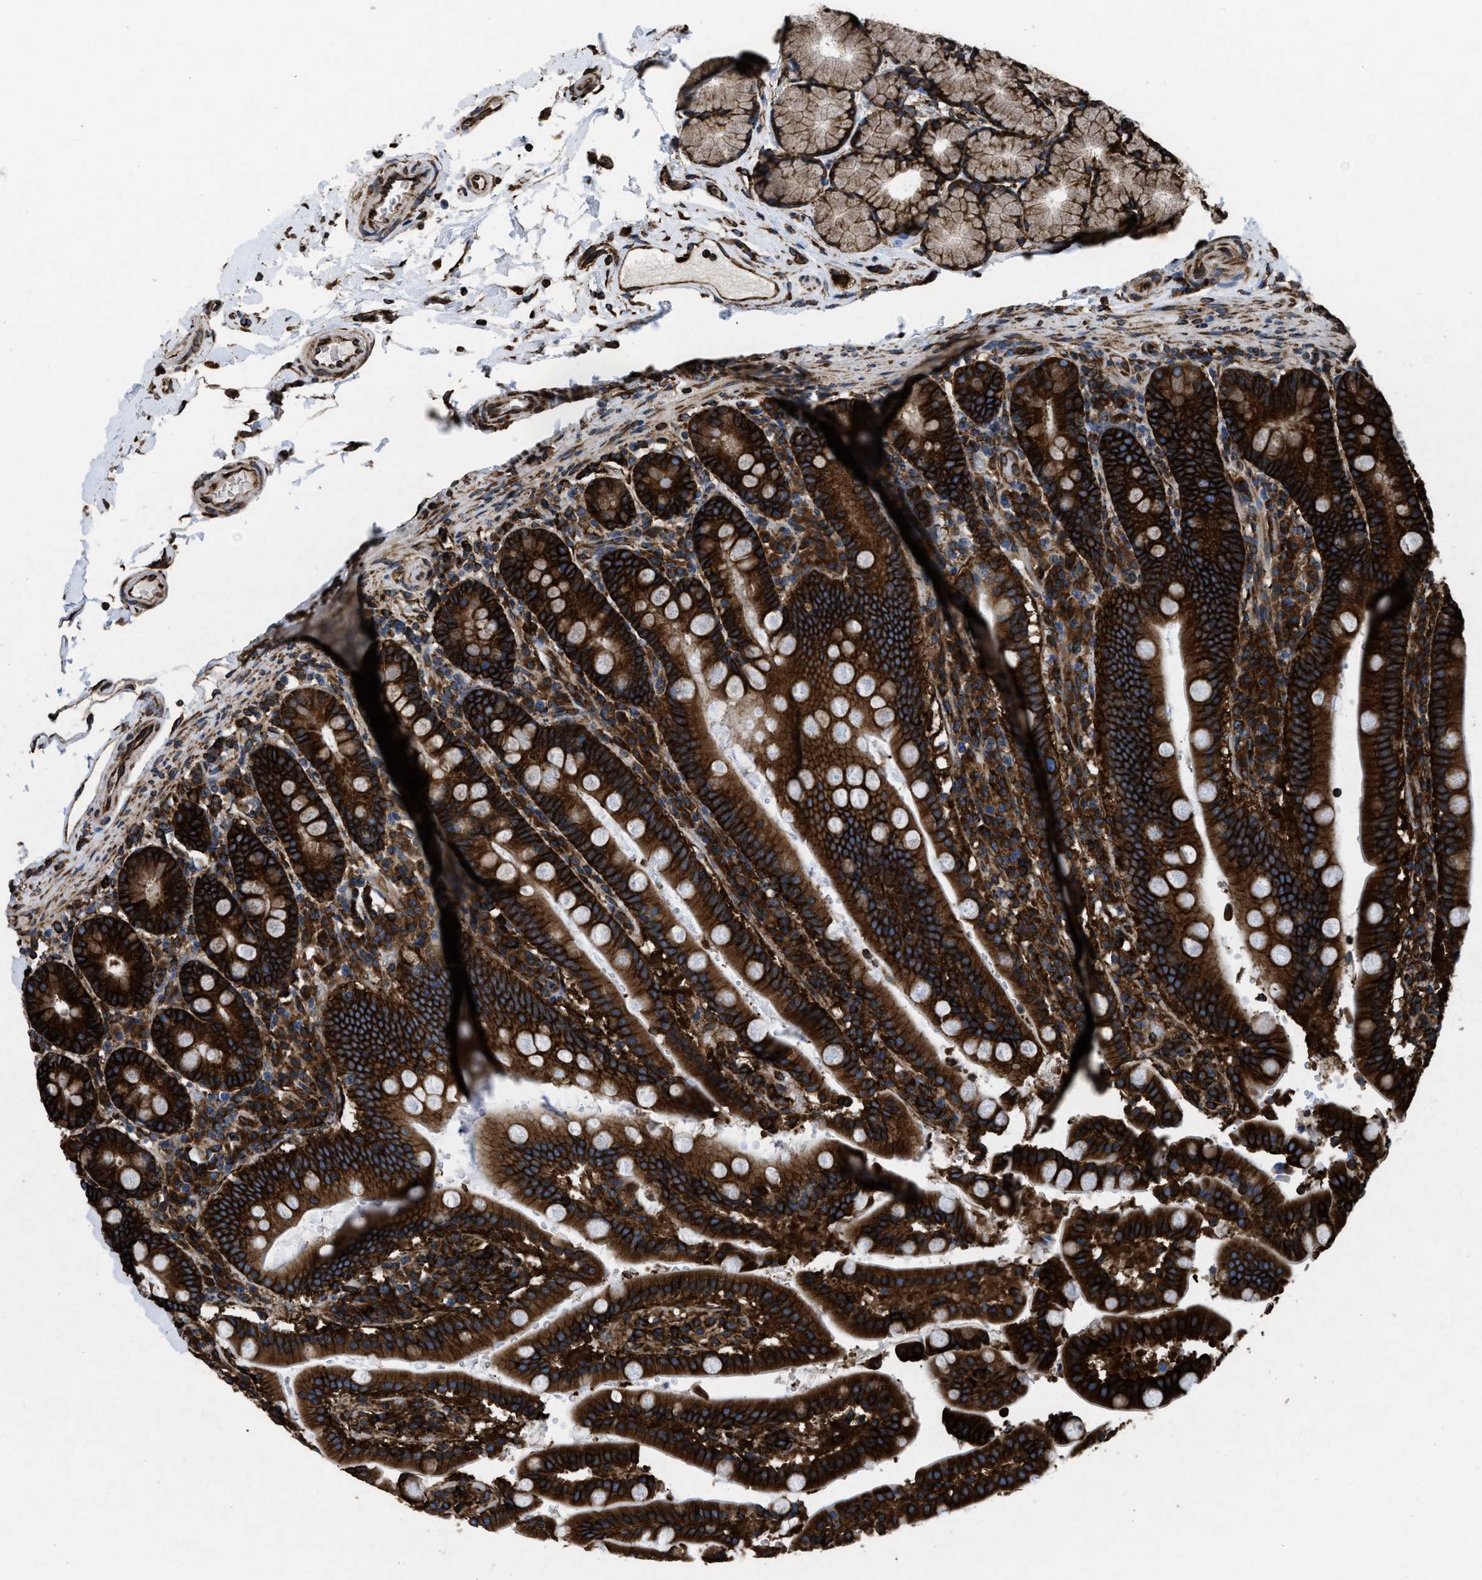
{"staining": {"intensity": "strong", "quantity": ">75%", "location": "cytoplasmic/membranous"}, "tissue": "duodenum", "cell_type": "Glandular cells", "image_type": "normal", "snomed": [{"axis": "morphology", "description": "Normal tissue, NOS"}, {"axis": "topography", "description": "Small intestine, NOS"}], "caption": "This micrograph exhibits immunohistochemistry (IHC) staining of normal duodenum, with high strong cytoplasmic/membranous expression in about >75% of glandular cells.", "gene": "CAPRIN1", "patient": {"sex": "female", "age": 71}}